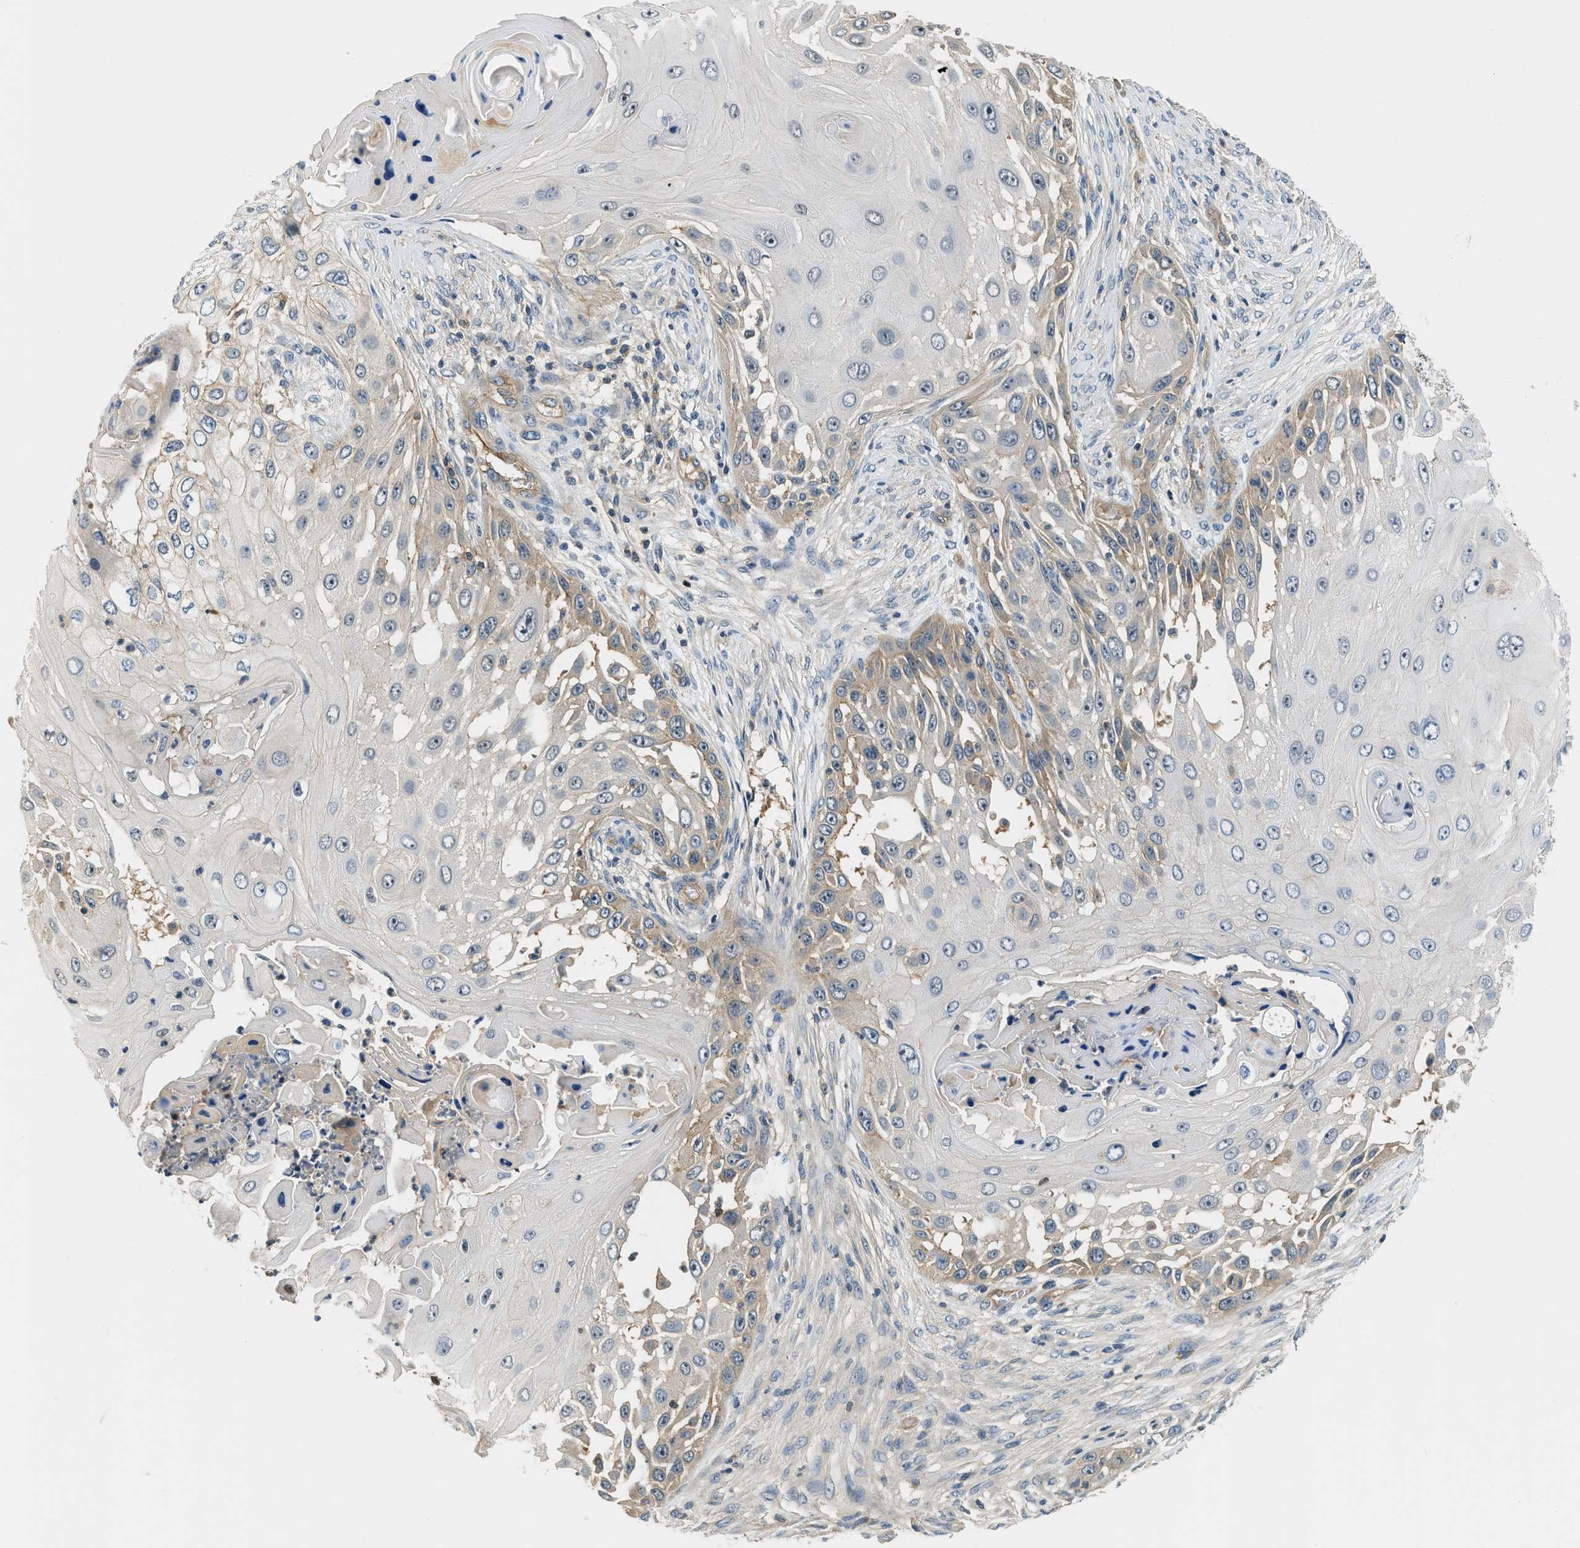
{"staining": {"intensity": "weak", "quantity": "<25%", "location": "cytoplasmic/membranous,nuclear"}, "tissue": "skin cancer", "cell_type": "Tumor cells", "image_type": "cancer", "snomed": [{"axis": "morphology", "description": "Squamous cell carcinoma, NOS"}, {"axis": "topography", "description": "Skin"}], "caption": "Tumor cells are negative for protein expression in human skin cancer (squamous cell carcinoma). Nuclei are stained in blue.", "gene": "CBLB", "patient": {"sex": "female", "age": 44}}